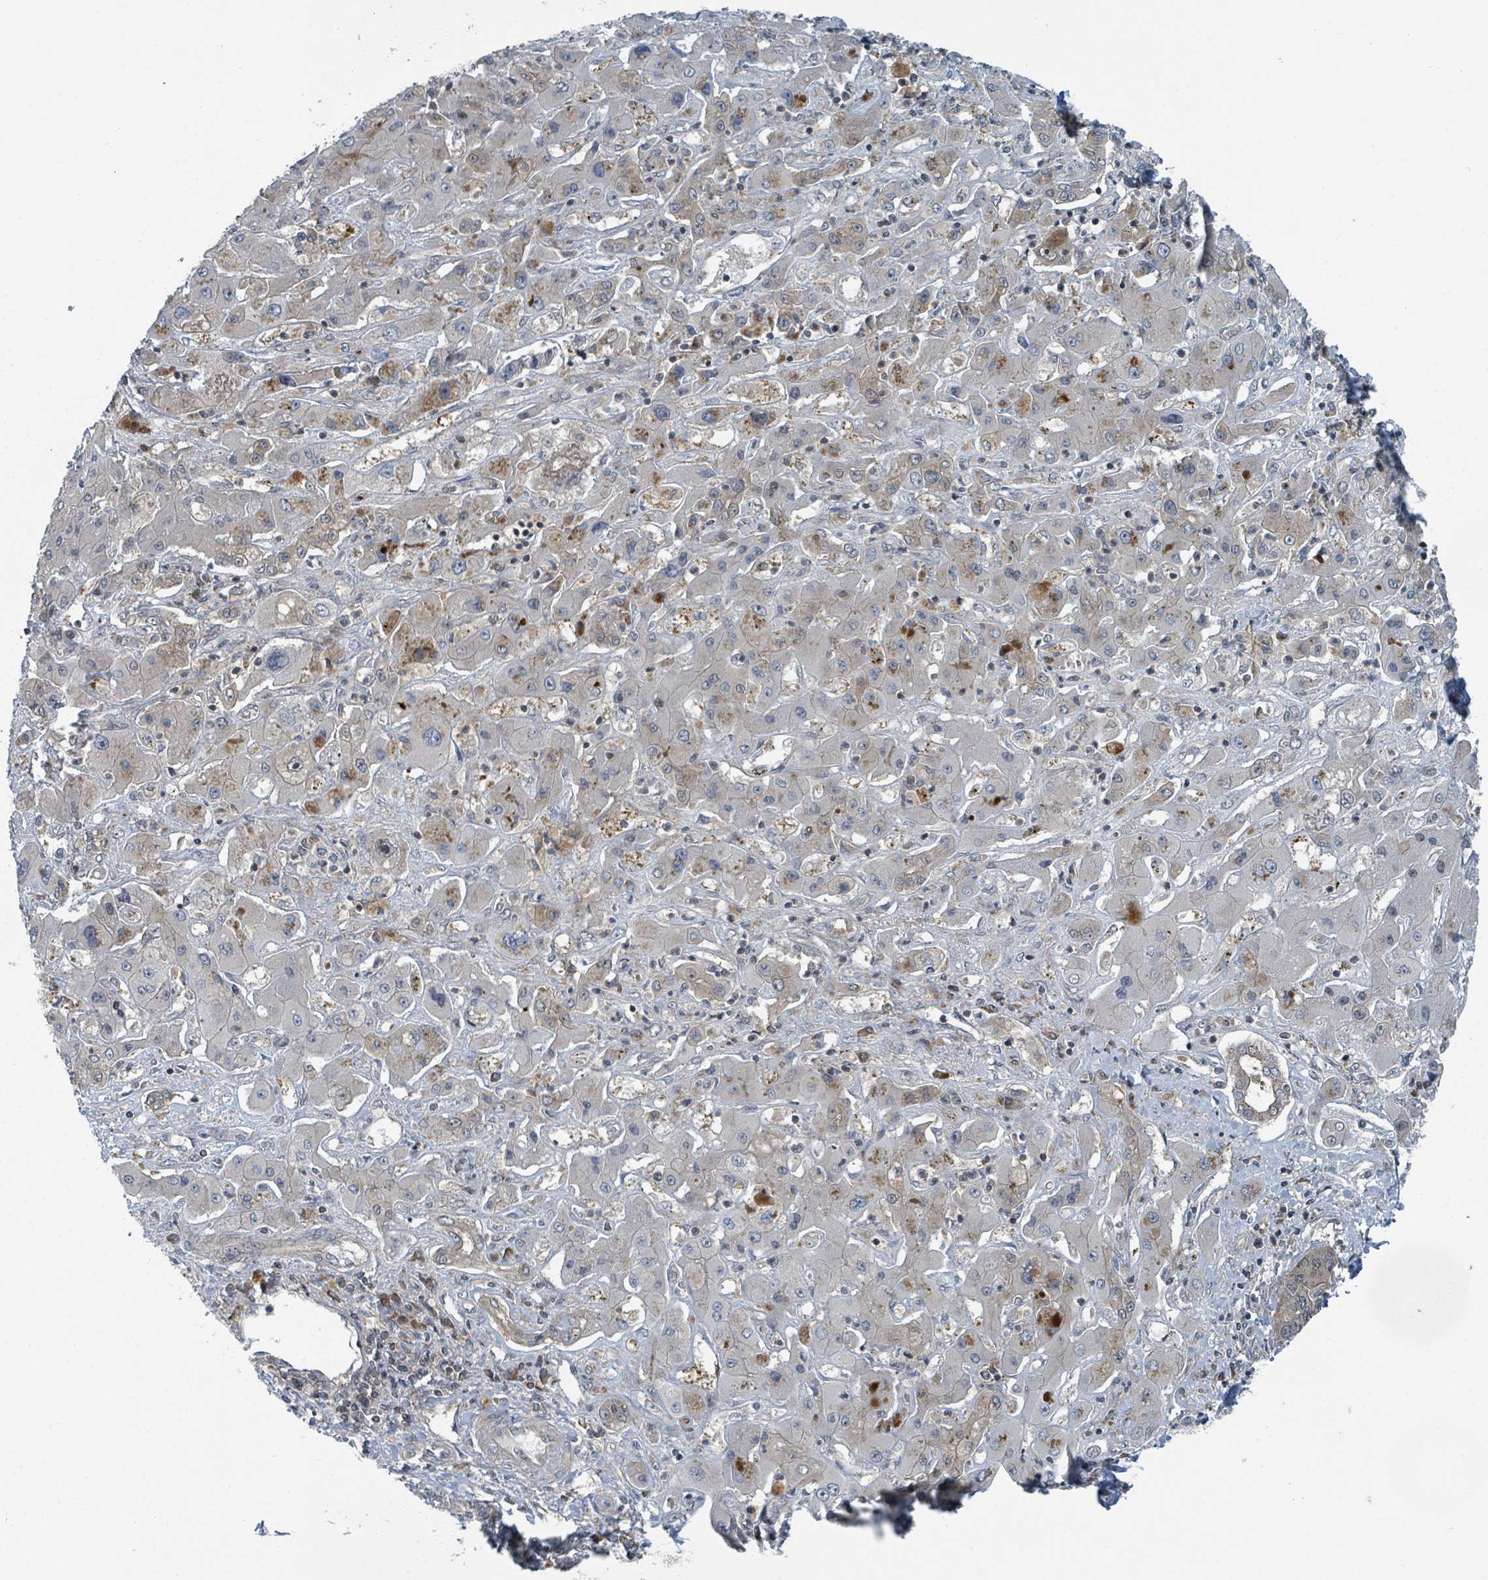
{"staining": {"intensity": "moderate", "quantity": "25%-75%", "location": "cytoplasmic/membranous,nuclear"}, "tissue": "liver cancer", "cell_type": "Tumor cells", "image_type": "cancer", "snomed": [{"axis": "morphology", "description": "Cholangiocarcinoma"}, {"axis": "topography", "description": "Liver"}], "caption": "A medium amount of moderate cytoplasmic/membranous and nuclear positivity is appreciated in approximately 25%-75% of tumor cells in cholangiocarcinoma (liver) tissue.", "gene": "GOLGA7", "patient": {"sex": "male", "age": 67}}